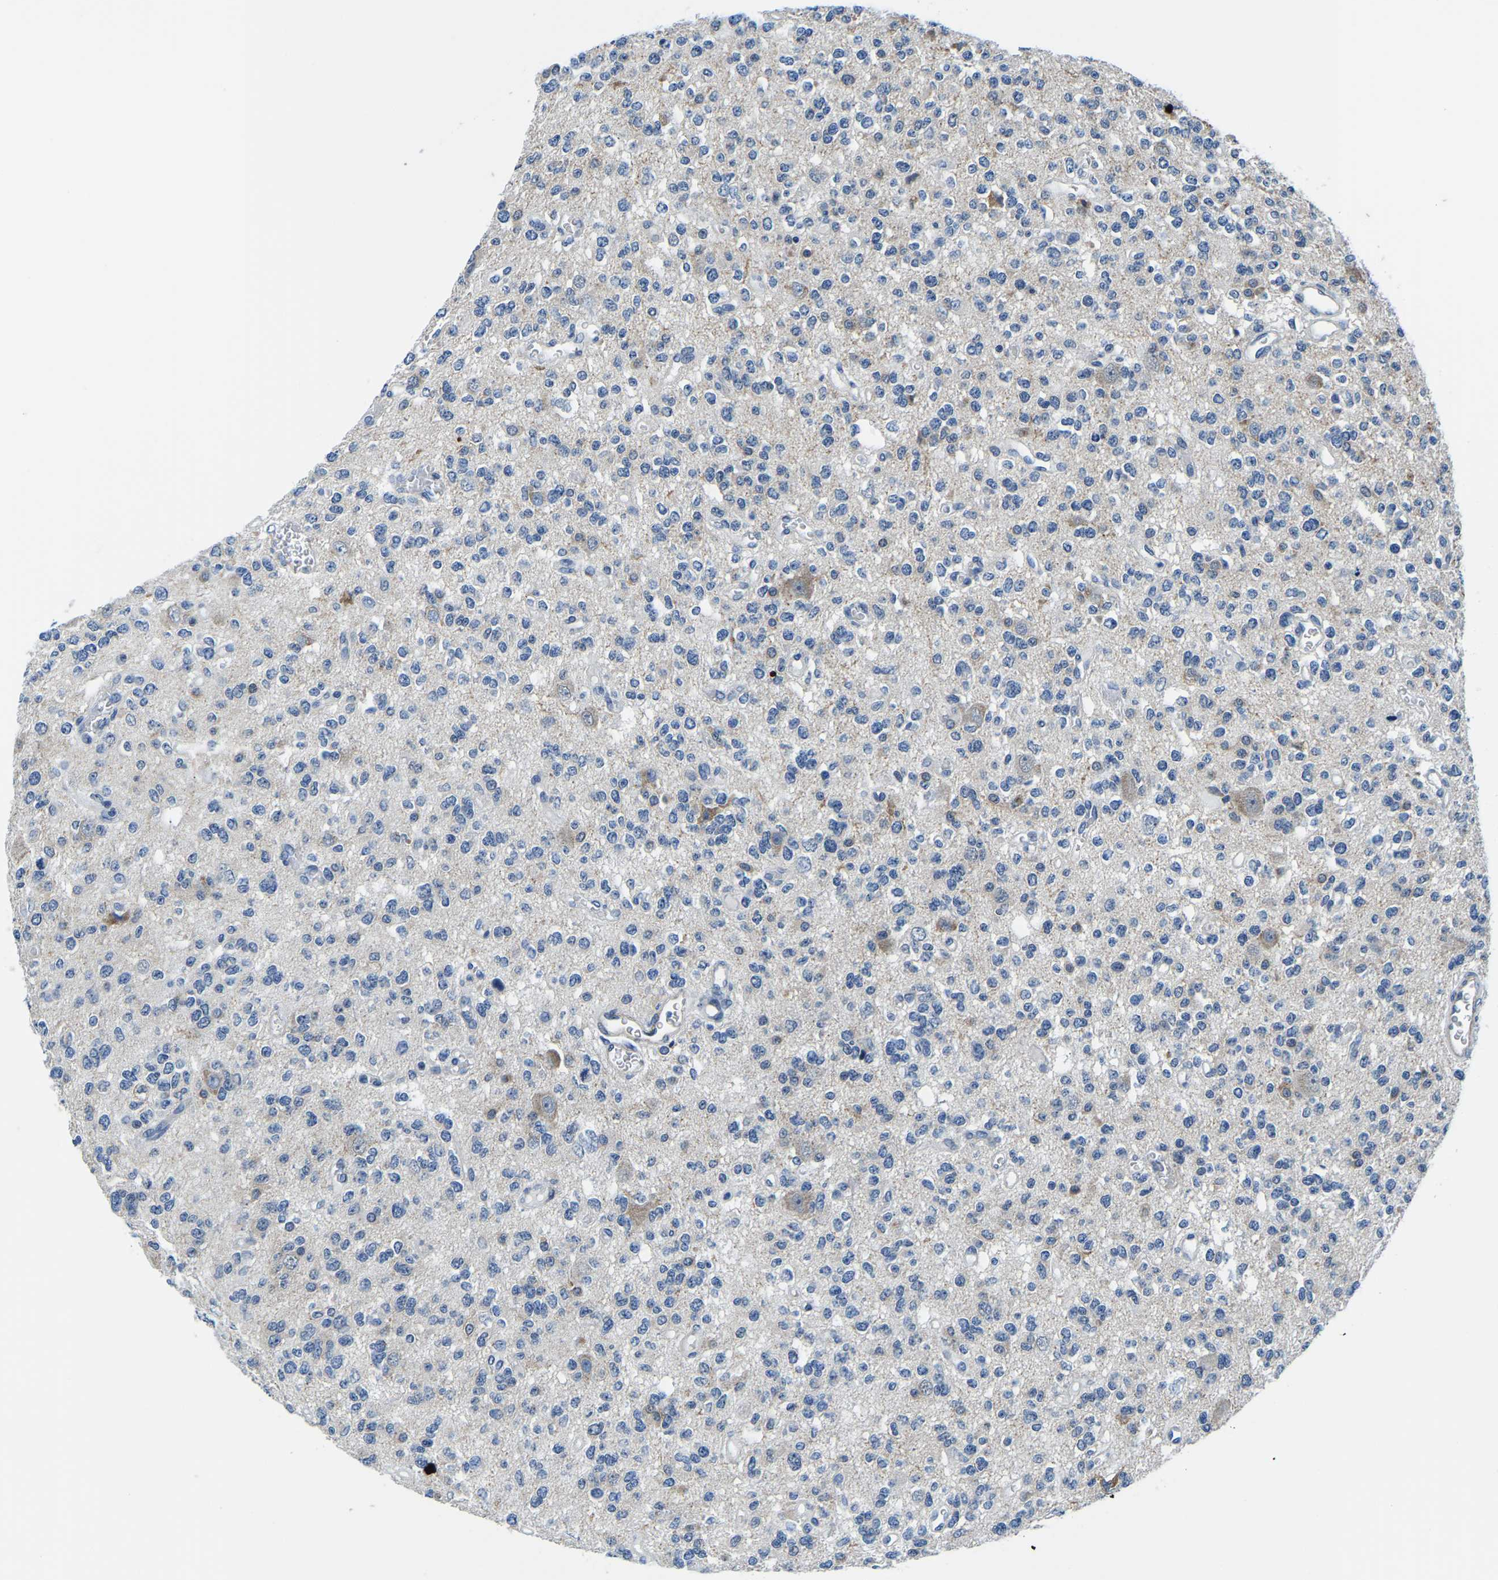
{"staining": {"intensity": "negative", "quantity": "none", "location": "none"}, "tissue": "glioma", "cell_type": "Tumor cells", "image_type": "cancer", "snomed": [{"axis": "morphology", "description": "Glioma, malignant, Low grade"}, {"axis": "topography", "description": "Brain"}], "caption": "The photomicrograph exhibits no significant staining in tumor cells of glioma.", "gene": "LIAS", "patient": {"sex": "male", "age": 38}}